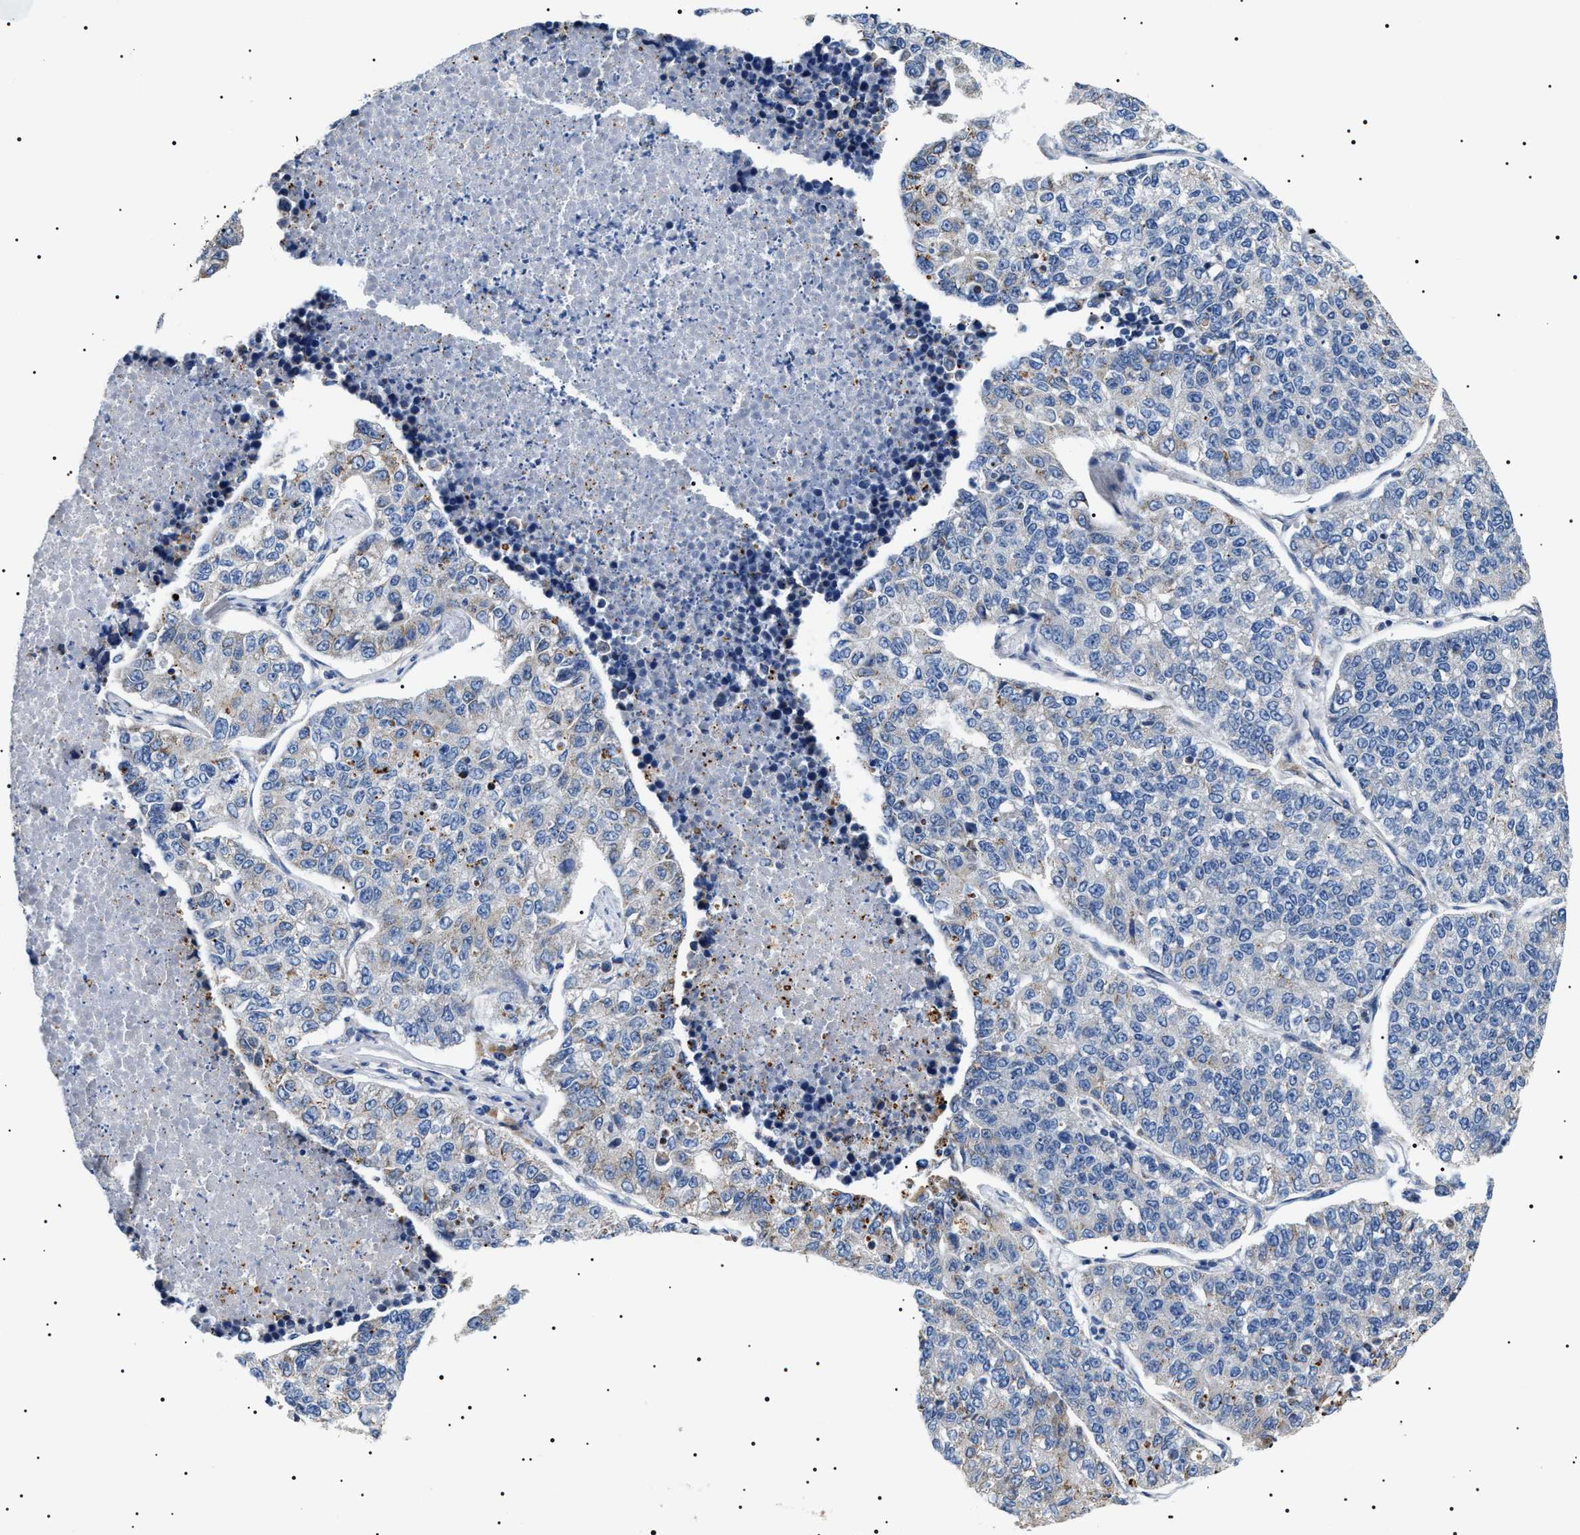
{"staining": {"intensity": "negative", "quantity": "none", "location": "none"}, "tissue": "lung cancer", "cell_type": "Tumor cells", "image_type": "cancer", "snomed": [{"axis": "morphology", "description": "Adenocarcinoma, NOS"}, {"axis": "topography", "description": "Lung"}], "caption": "Tumor cells show no significant staining in adenocarcinoma (lung).", "gene": "TMEM222", "patient": {"sex": "male", "age": 49}}